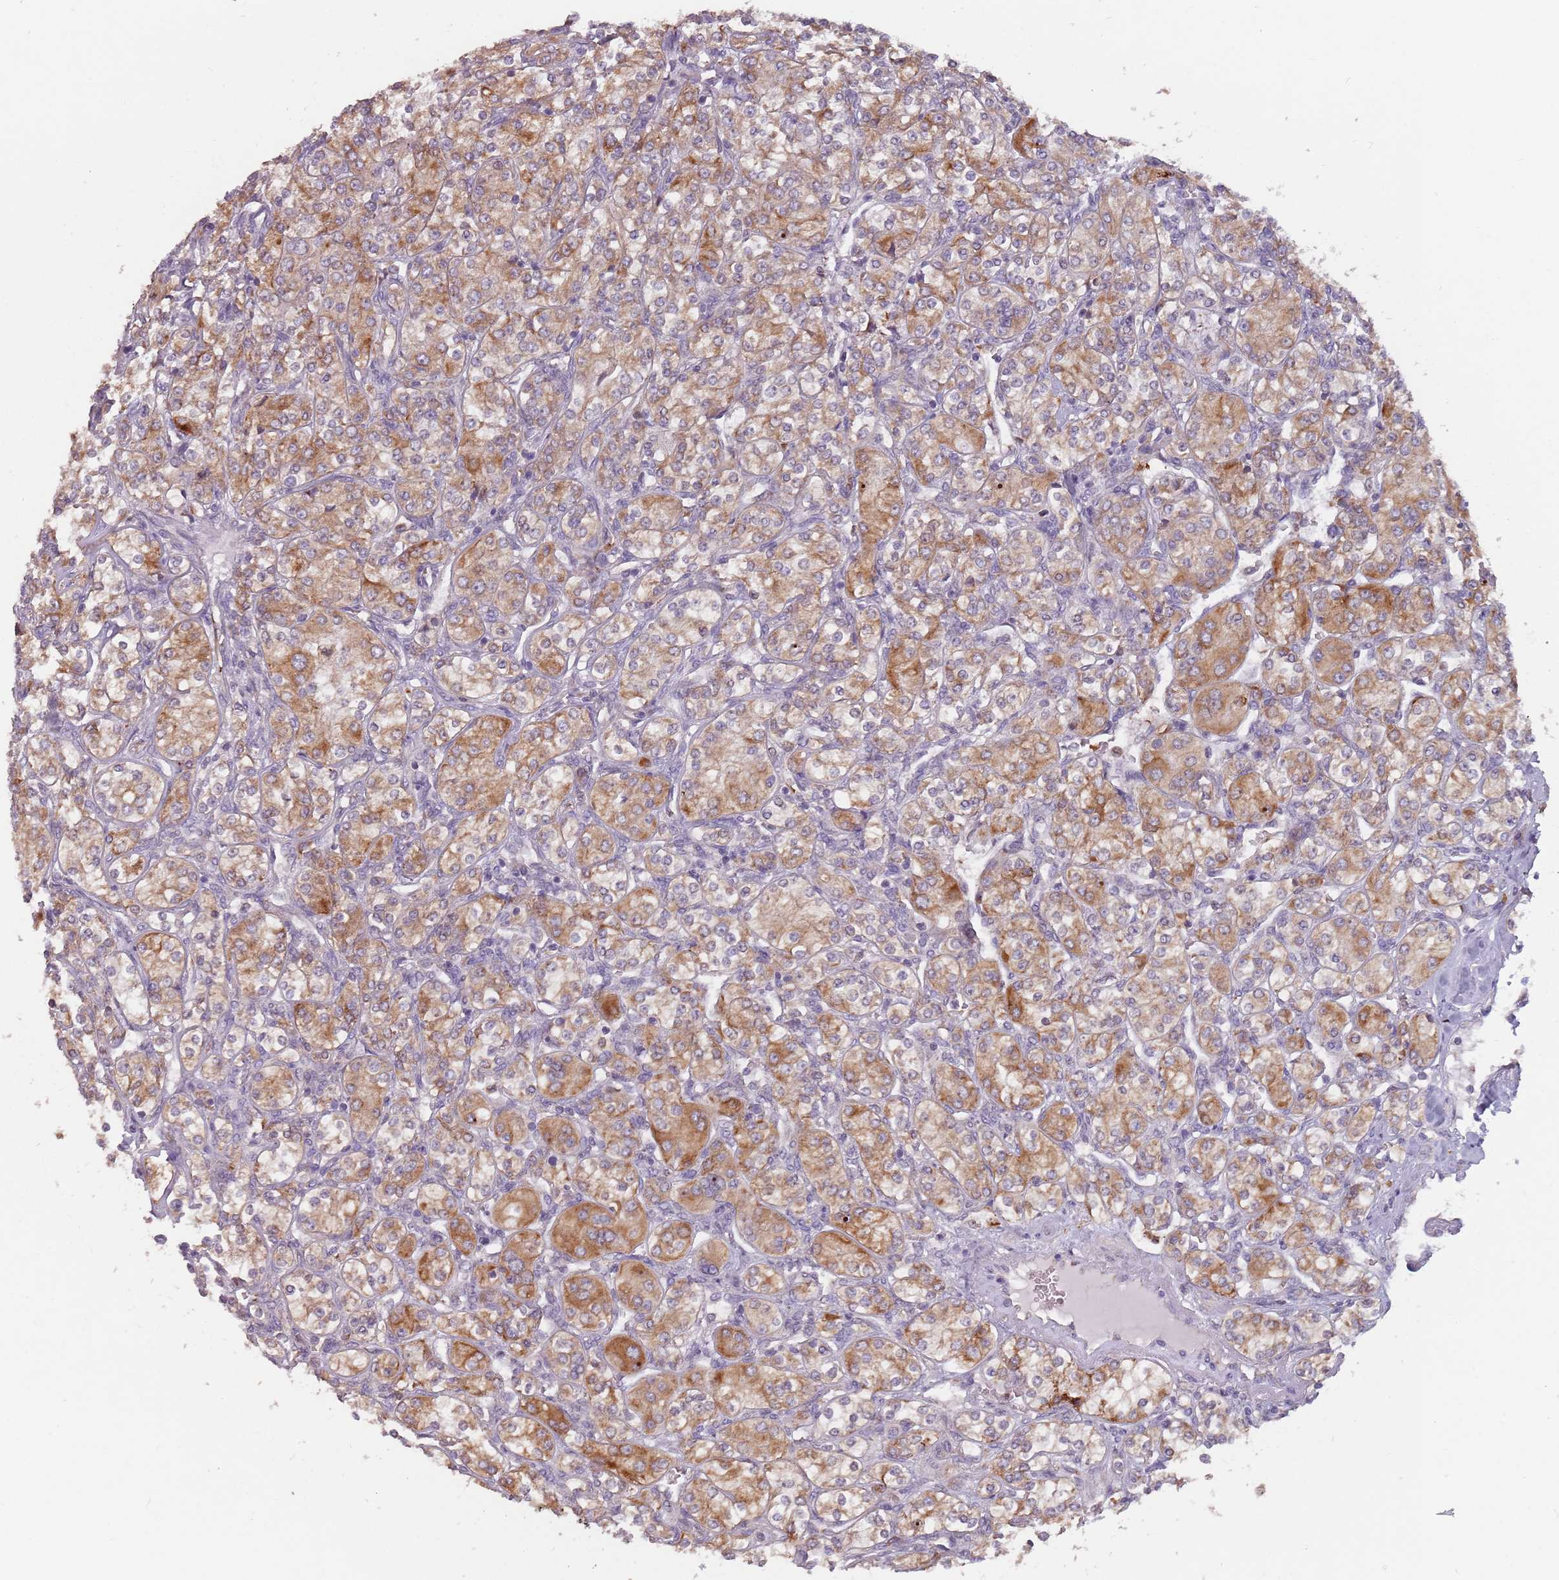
{"staining": {"intensity": "moderate", "quantity": ">75%", "location": "cytoplasmic/membranous"}, "tissue": "renal cancer", "cell_type": "Tumor cells", "image_type": "cancer", "snomed": [{"axis": "morphology", "description": "Adenocarcinoma, NOS"}, {"axis": "topography", "description": "Kidney"}], "caption": "Immunohistochemical staining of human renal cancer (adenocarcinoma) reveals medium levels of moderate cytoplasmic/membranous protein expression in about >75% of tumor cells.", "gene": "RPS9", "patient": {"sex": "male", "age": 77}}